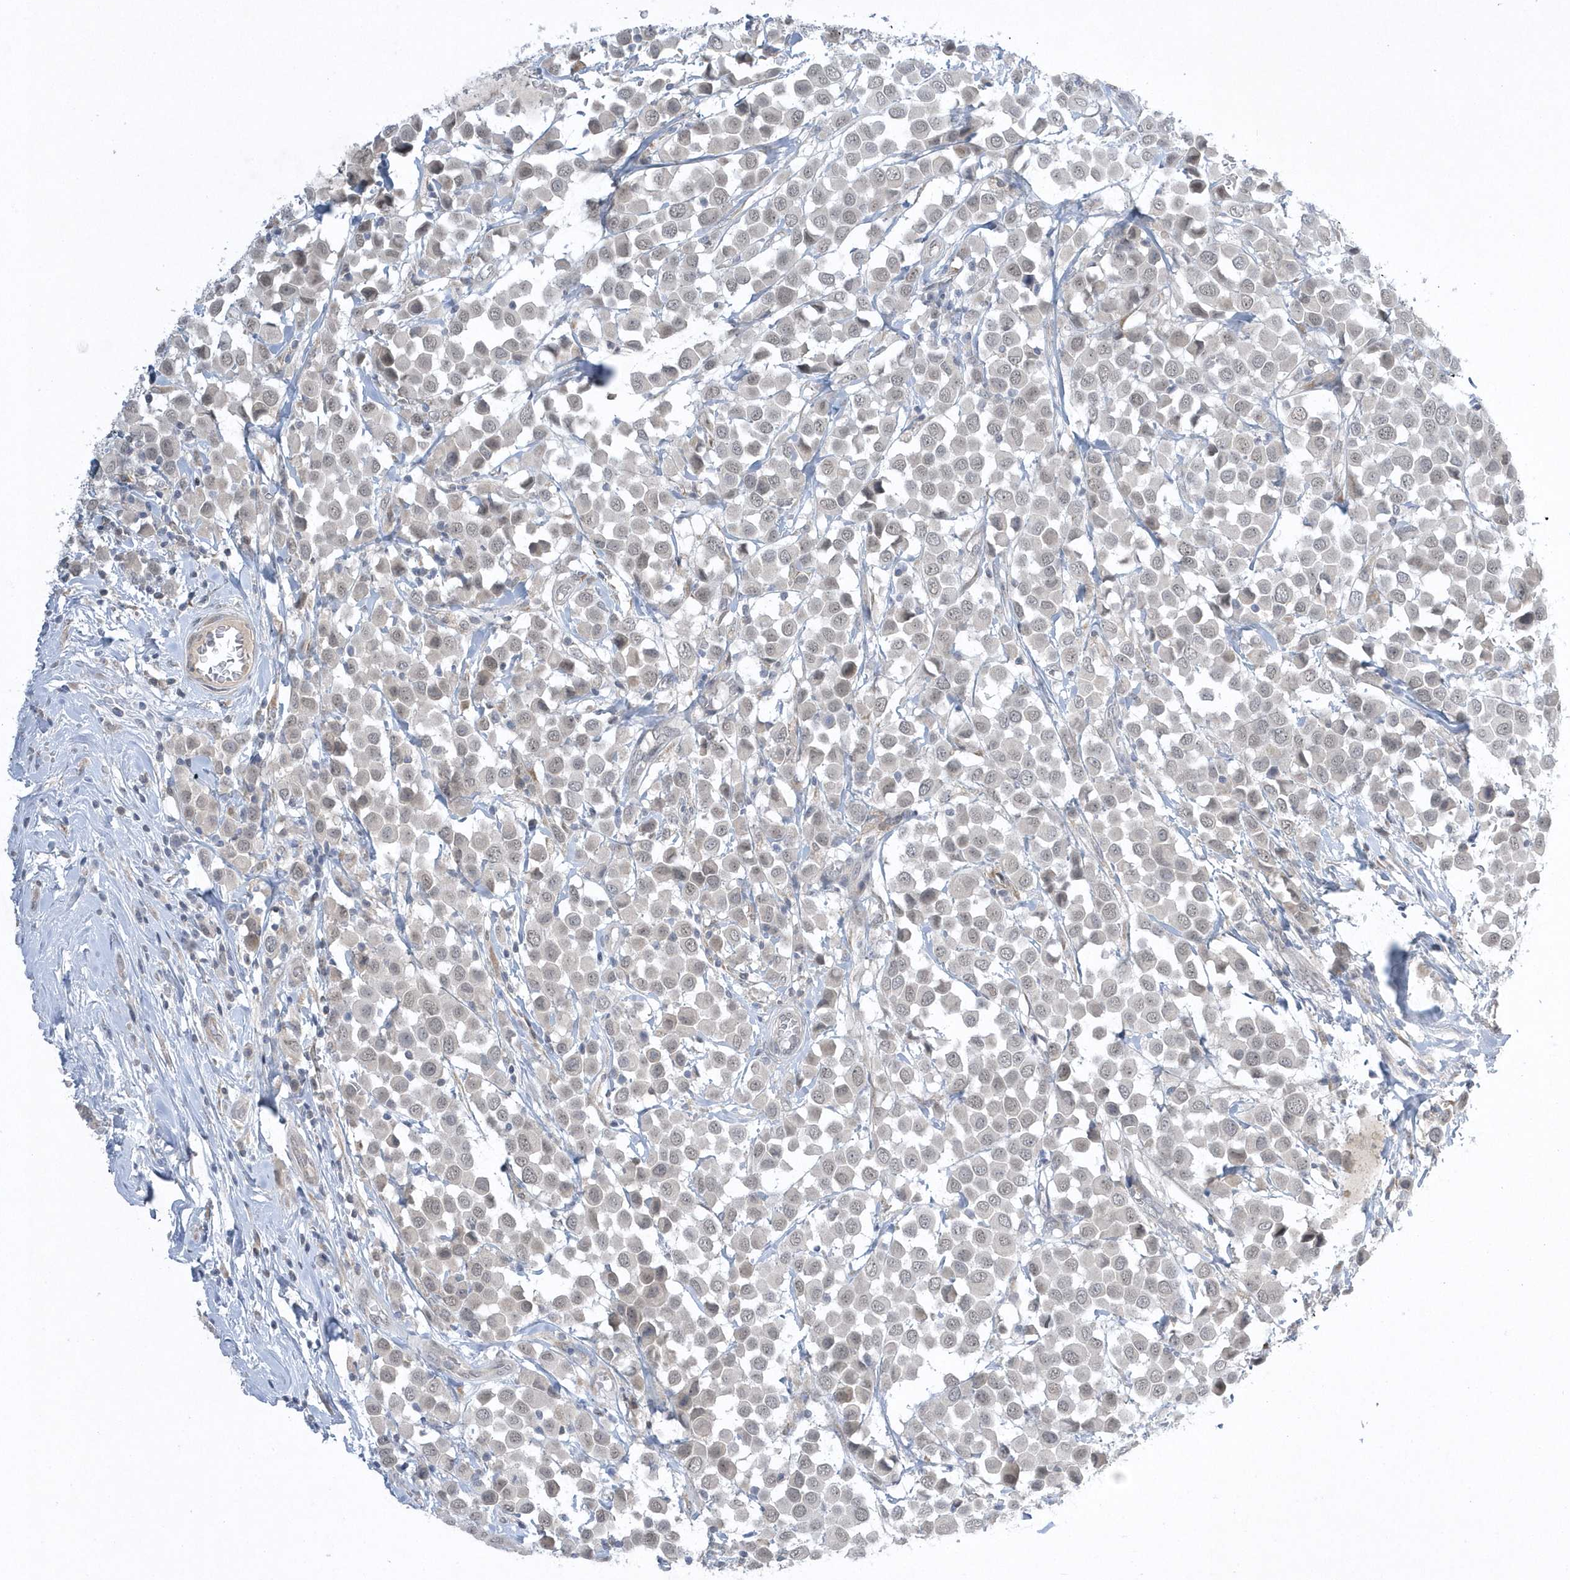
{"staining": {"intensity": "weak", "quantity": "<25%", "location": "nuclear"}, "tissue": "breast cancer", "cell_type": "Tumor cells", "image_type": "cancer", "snomed": [{"axis": "morphology", "description": "Duct carcinoma"}, {"axis": "topography", "description": "Breast"}], "caption": "Immunohistochemistry (IHC) micrograph of neoplastic tissue: breast invasive ductal carcinoma stained with DAB reveals no significant protein positivity in tumor cells. (Stains: DAB immunohistochemistry with hematoxylin counter stain, Microscopy: brightfield microscopy at high magnification).", "gene": "ZC3H12D", "patient": {"sex": "female", "age": 61}}